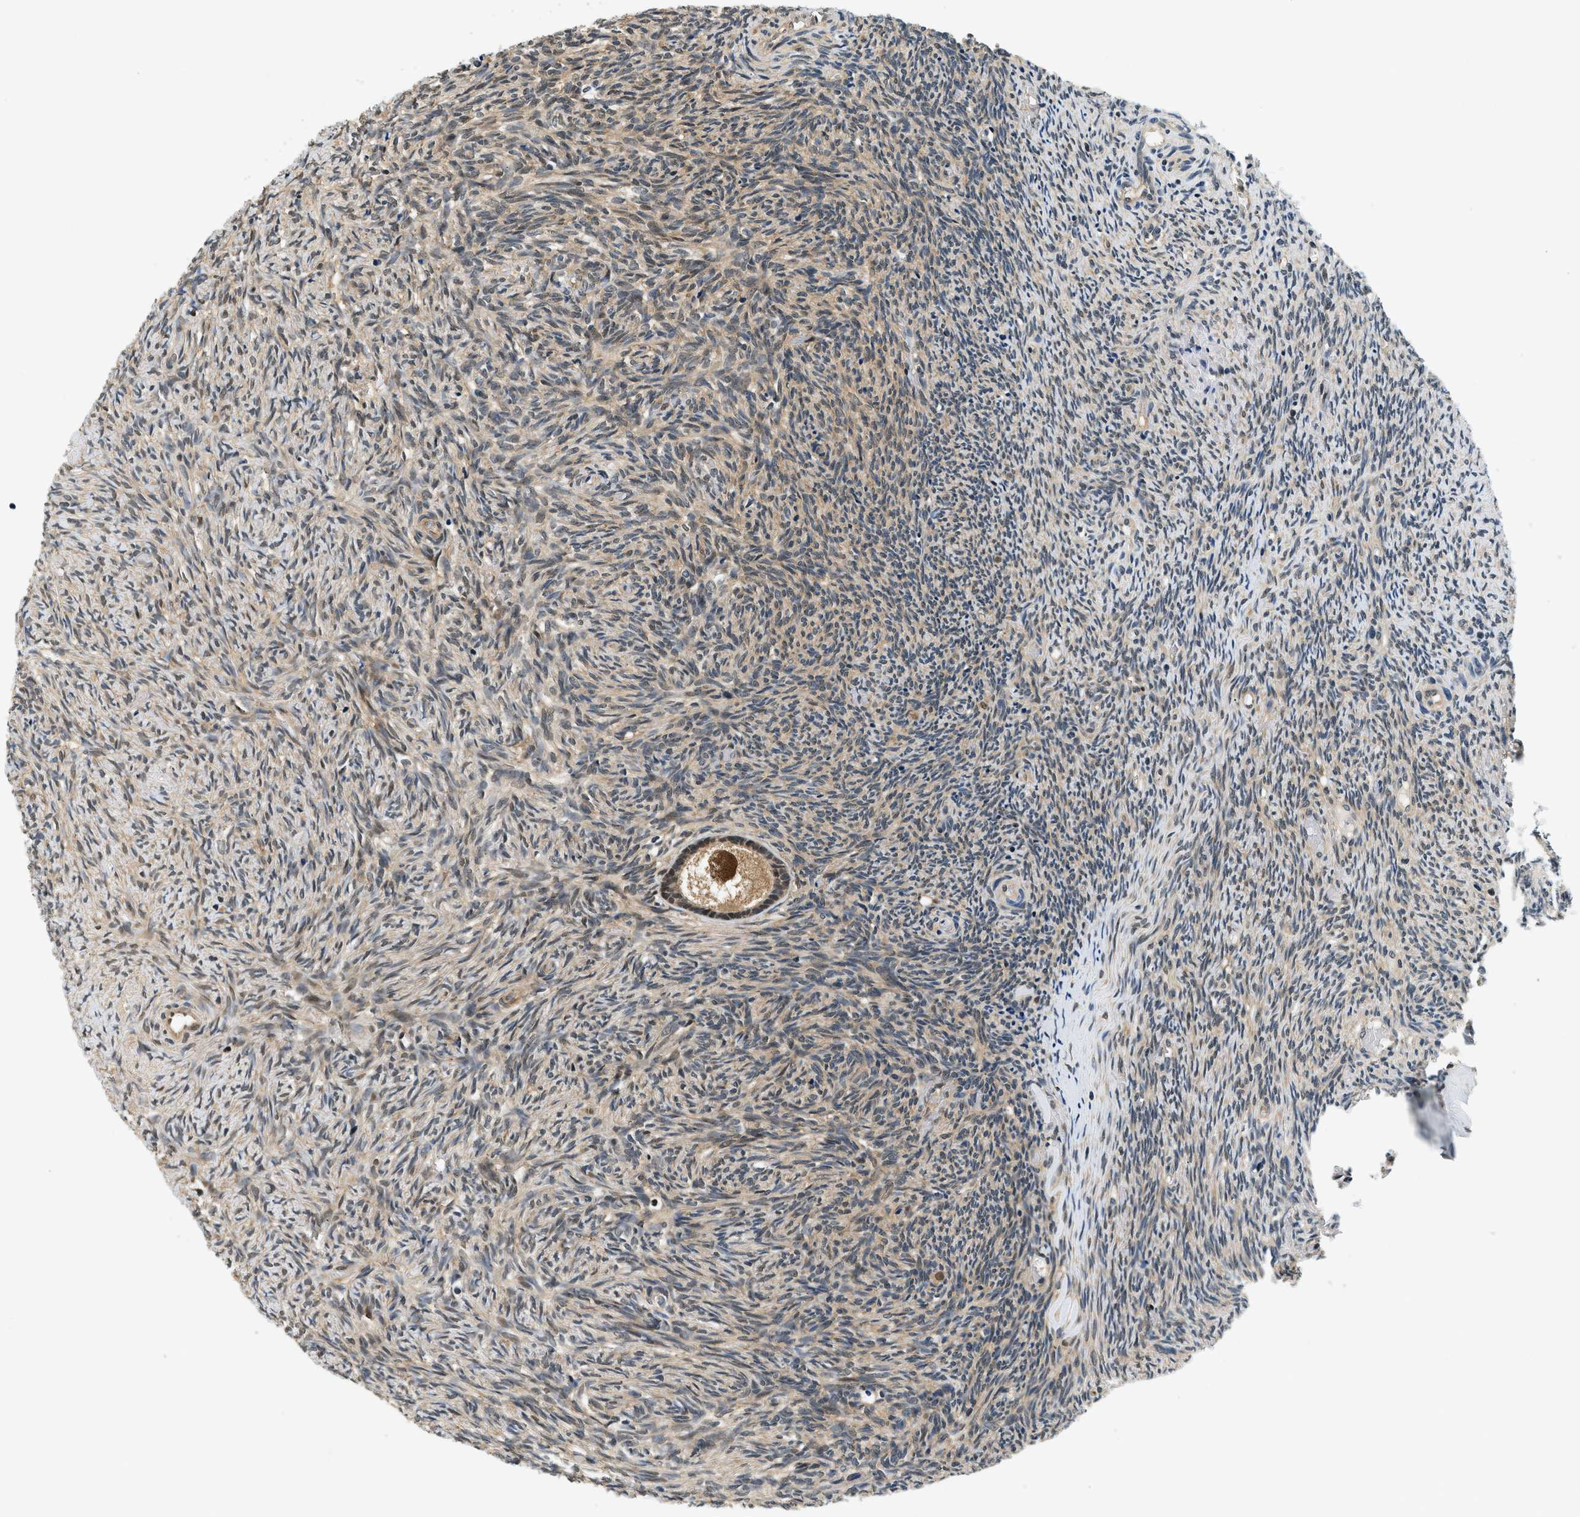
{"staining": {"intensity": "moderate", "quantity": "25%-75%", "location": "cytoplasmic/membranous,nuclear"}, "tissue": "ovary", "cell_type": "Follicle cells", "image_type": "normal", "snomed": [{"axis": "morphology", "description": "Normal tissue, NOS"}, {"axis": "topography", "description": "Ovary"}], "caption": "IHC (DAB) staining of normal human ovary shows moderate cytoplasmic/membranous,nuclear protein staining in about 25%-75% of follicle cells. (IHC, brightfield microscopy, high magnification).", "gene": "PSMD3", "patient": {"sex": "female", "age": 41}}